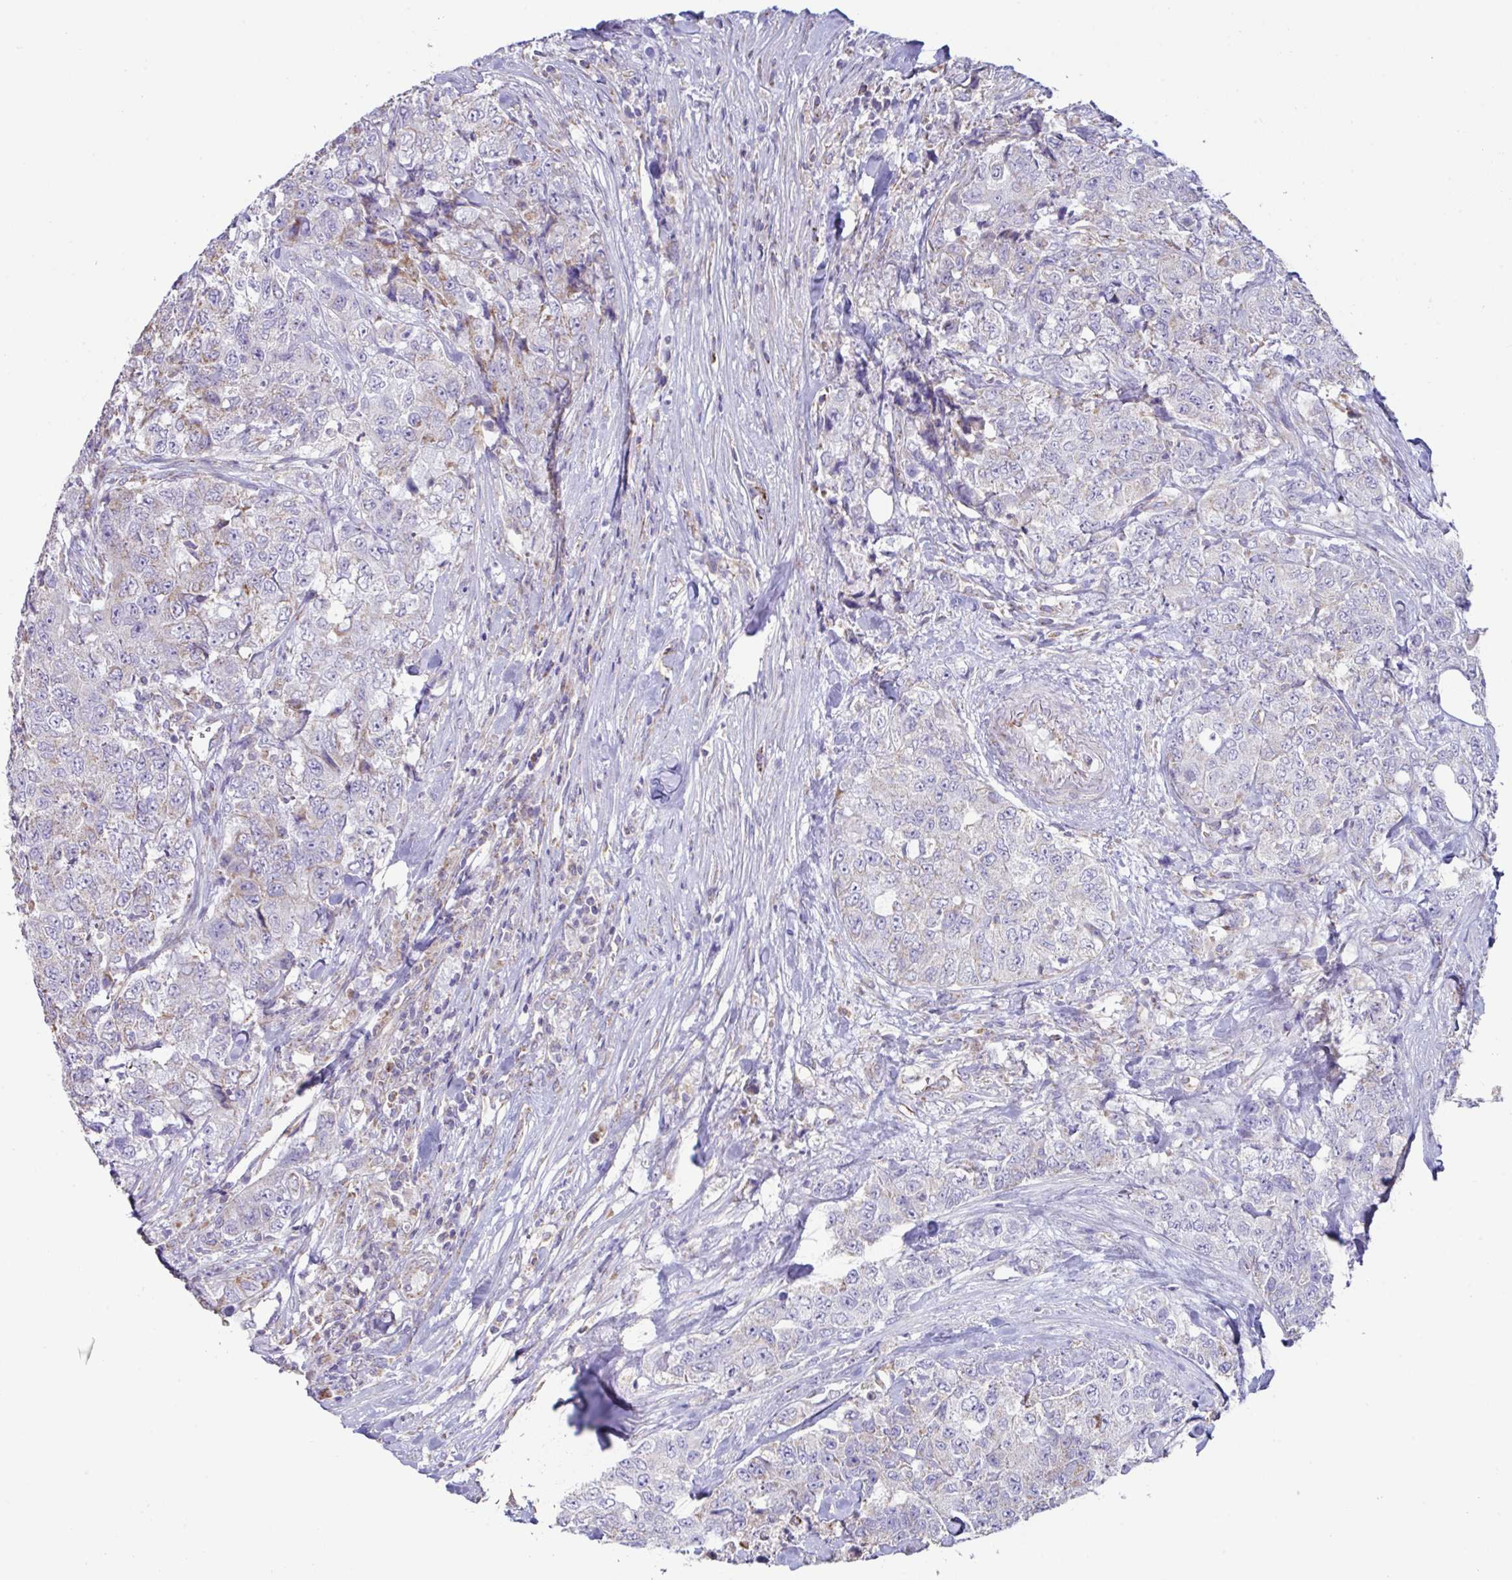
{"staining": {"intensity": "weak", "quantity": "<25%", "location": "cytoplasmic/membranous"}, "tissue": "urothelial cancer", "cell_type": "Tumor cells", "image_type": "cancer", "snomed": [{"axis": "morphology", "description": "Urothelial carcinoma, High grade"}, {"axis": "topography", "description": "Urinary bladder"}], "caption": "An image of human urothelial carcinoma (high-grade) is negative for staining in tumor cells.", "gene": "DOK7", "patient": {"sex": "female", "age": 78}}